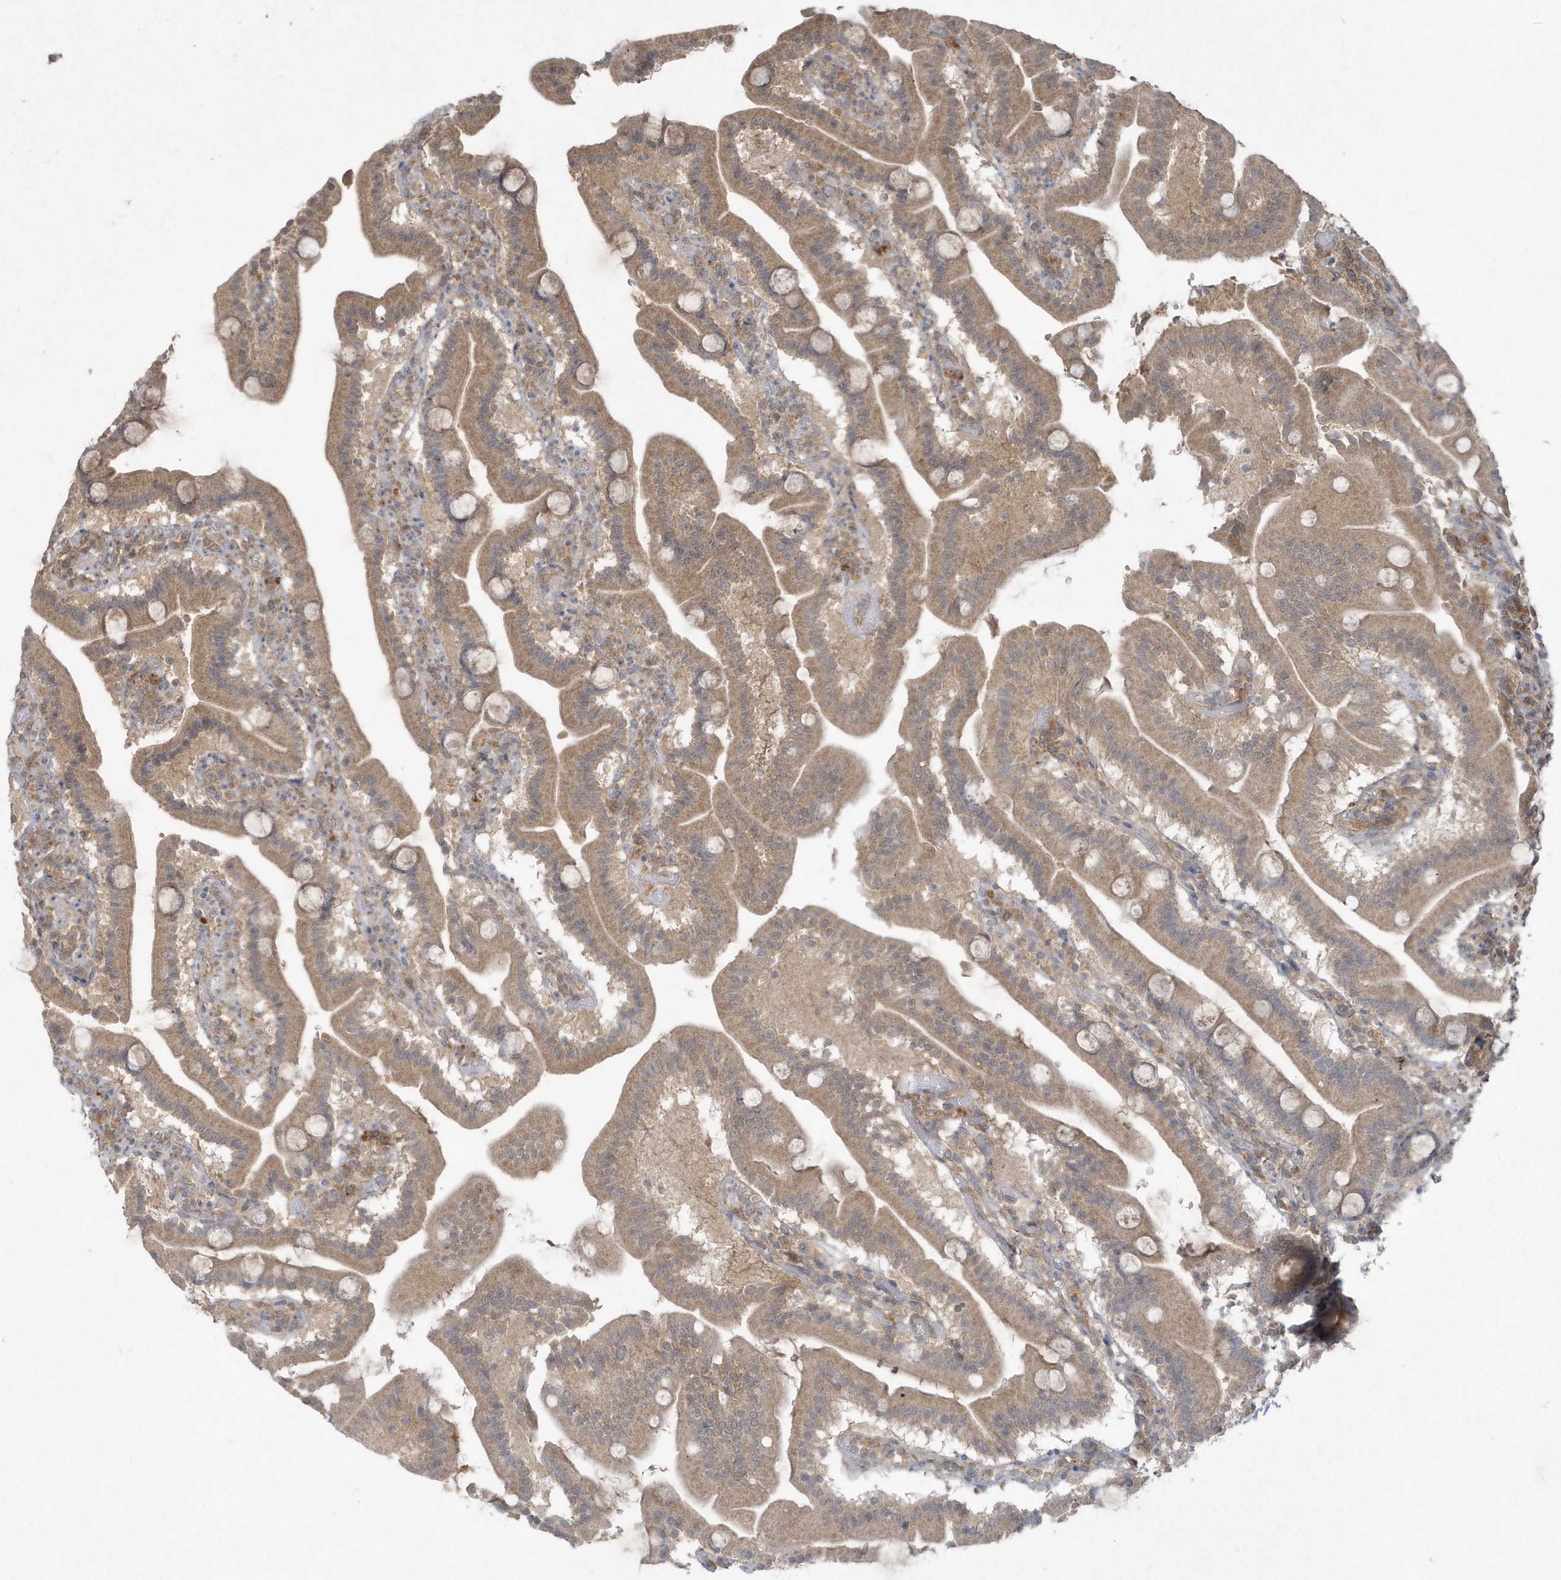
{"staining": {"intensity": "moderate", "quantity": ">75%", "location": "cytoplasmic/membranous"}, "tissue": "duodenum", "cell_type": "Glandular cells", "image_type": "normal", "snomed": [{"axis": "morphology", "description": "Normal tissue, NOS"}, {"axis": "topography", "description": "Duodenum"}], "caption": "Protein staining by IHC demonstrates moderate cytoplasmic/membranous expression in approximately >75% of glandular cells in benign duodenum.", "gene": "C1RL", "patient": {"sex": "male", "age": 55}}